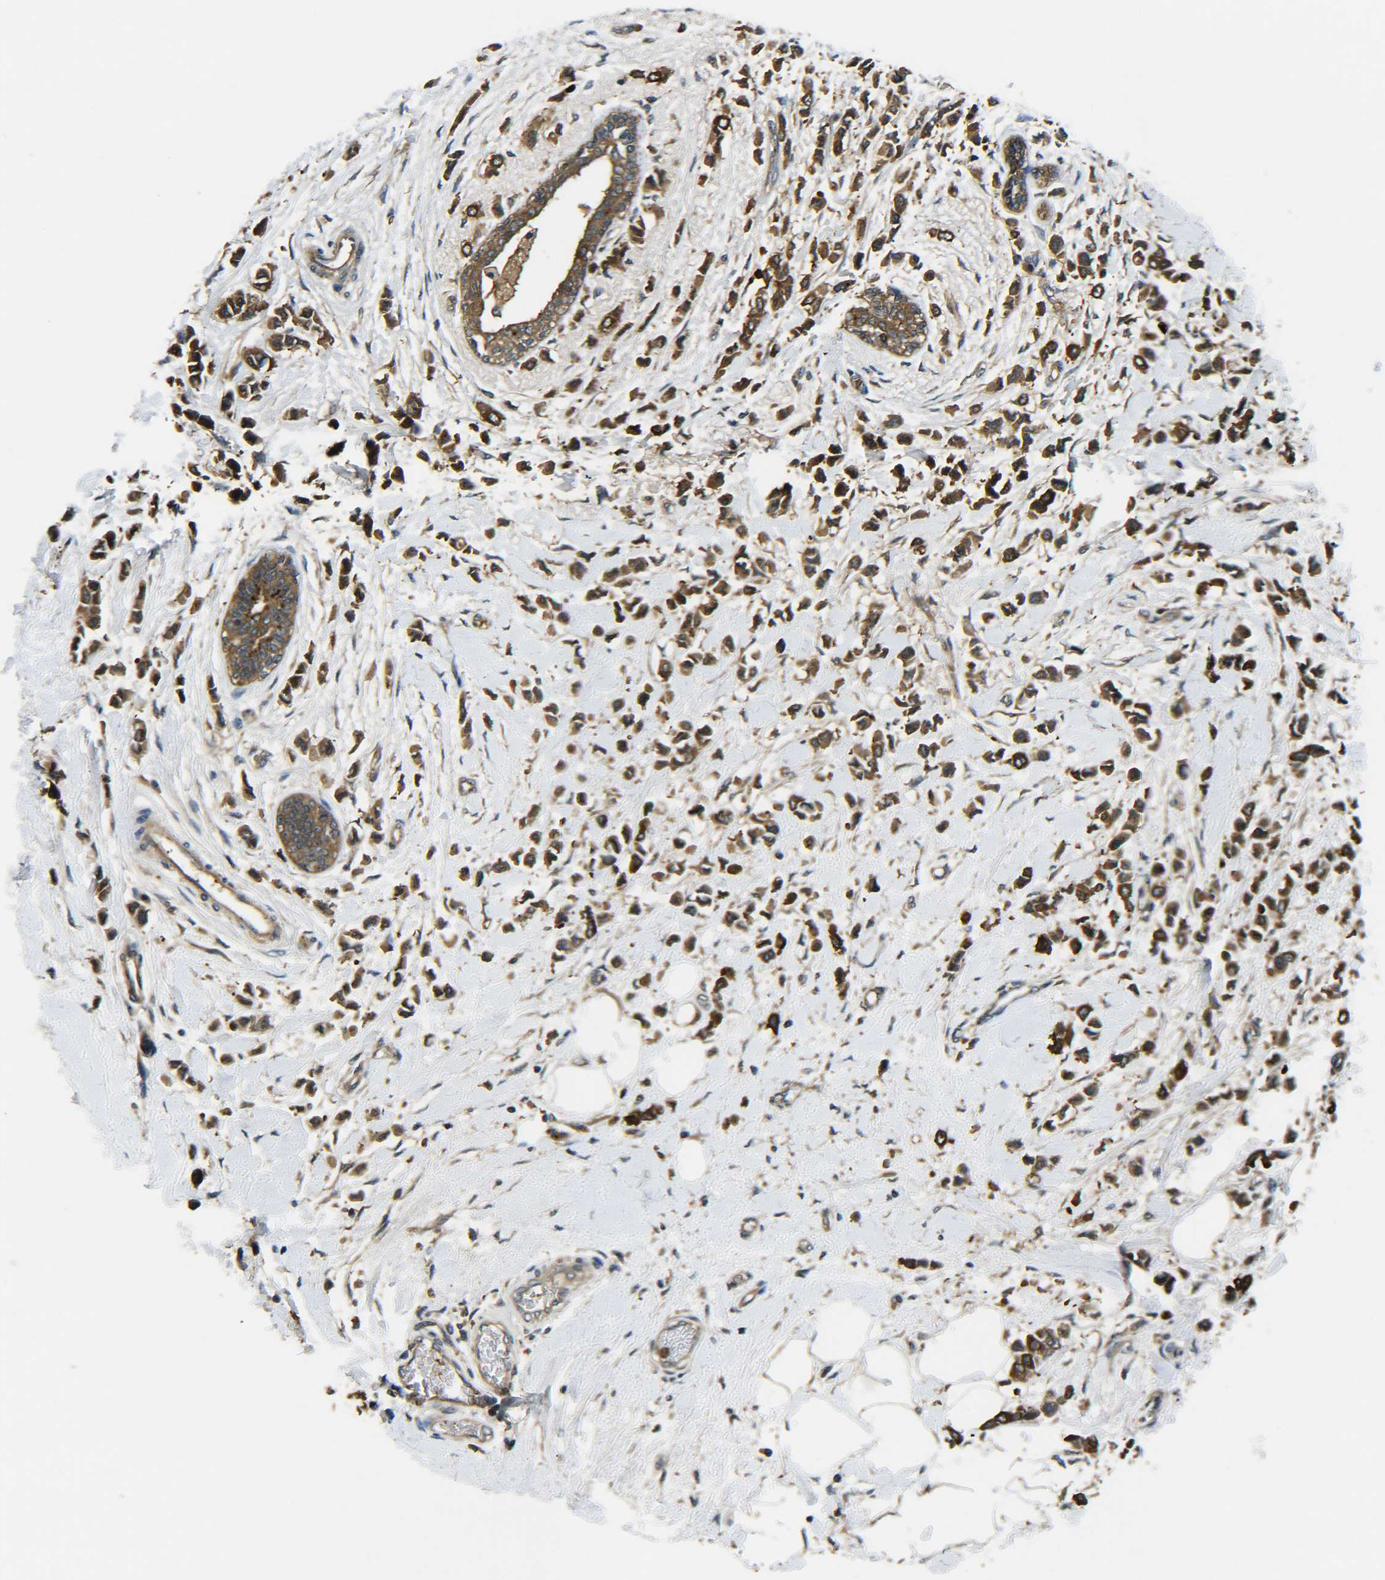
{"staining": {"intensity": "strong", "quantity": ">75%", "location": "cytoplasmic/membranous"}, "tissue": "breast cancer", "cell_type": "Tumor cells", "image_type": "cancer", "snomed": [{"axis": "morphology", "description": "Lobular carcinoma"}, {"axis": "topography", "description": "Breast"}], "caption": "The photomicrograph displays a brown stain indicating the presence of a protein in the cytoplasmic/membranous of tumor cells in breast cancer.", "gene": "PREB", "patient": {"sex": "female", "age": 51}}